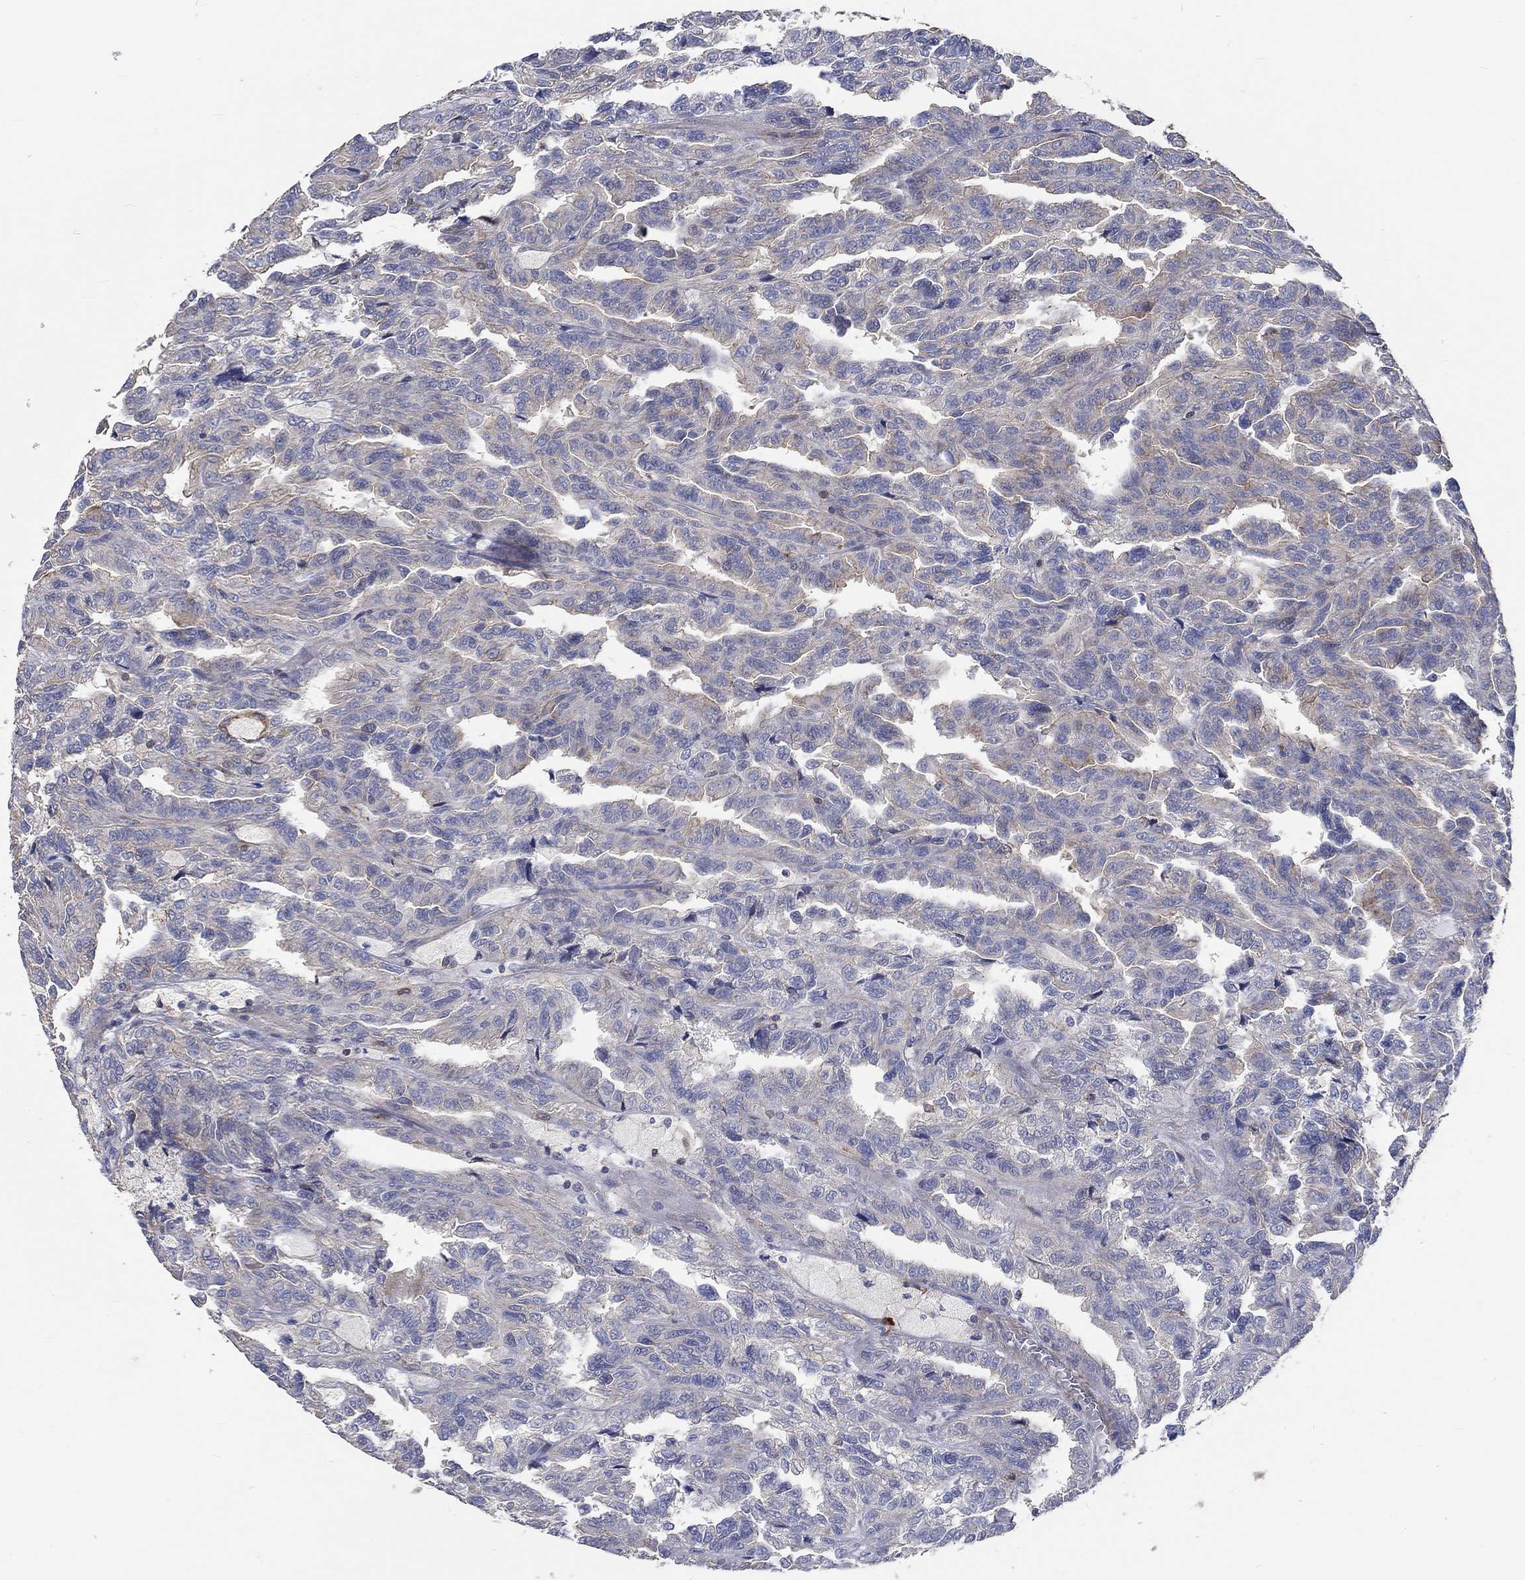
{"staining": {"intensity": "moderate", "quantity": "<25%", "location": "cytoplasmic/membranous"}, "tissue": "renal cancer", "cell_type": "Tumor cells", "image_type": "cancer", "snomed": [{"axis": "morphology", "description": "Adenocarcinoma, NOS"}, {"axis": "topography", "description": "Kidney"}], "caption": "Immunohistochemistry of renal cancer shows low levels of moderate cytoplasmic/membranous staining in about <25% of tumor cells.", "gene": "TNFAIP8L3", "patient": {"sex": "male", "age": 79}}